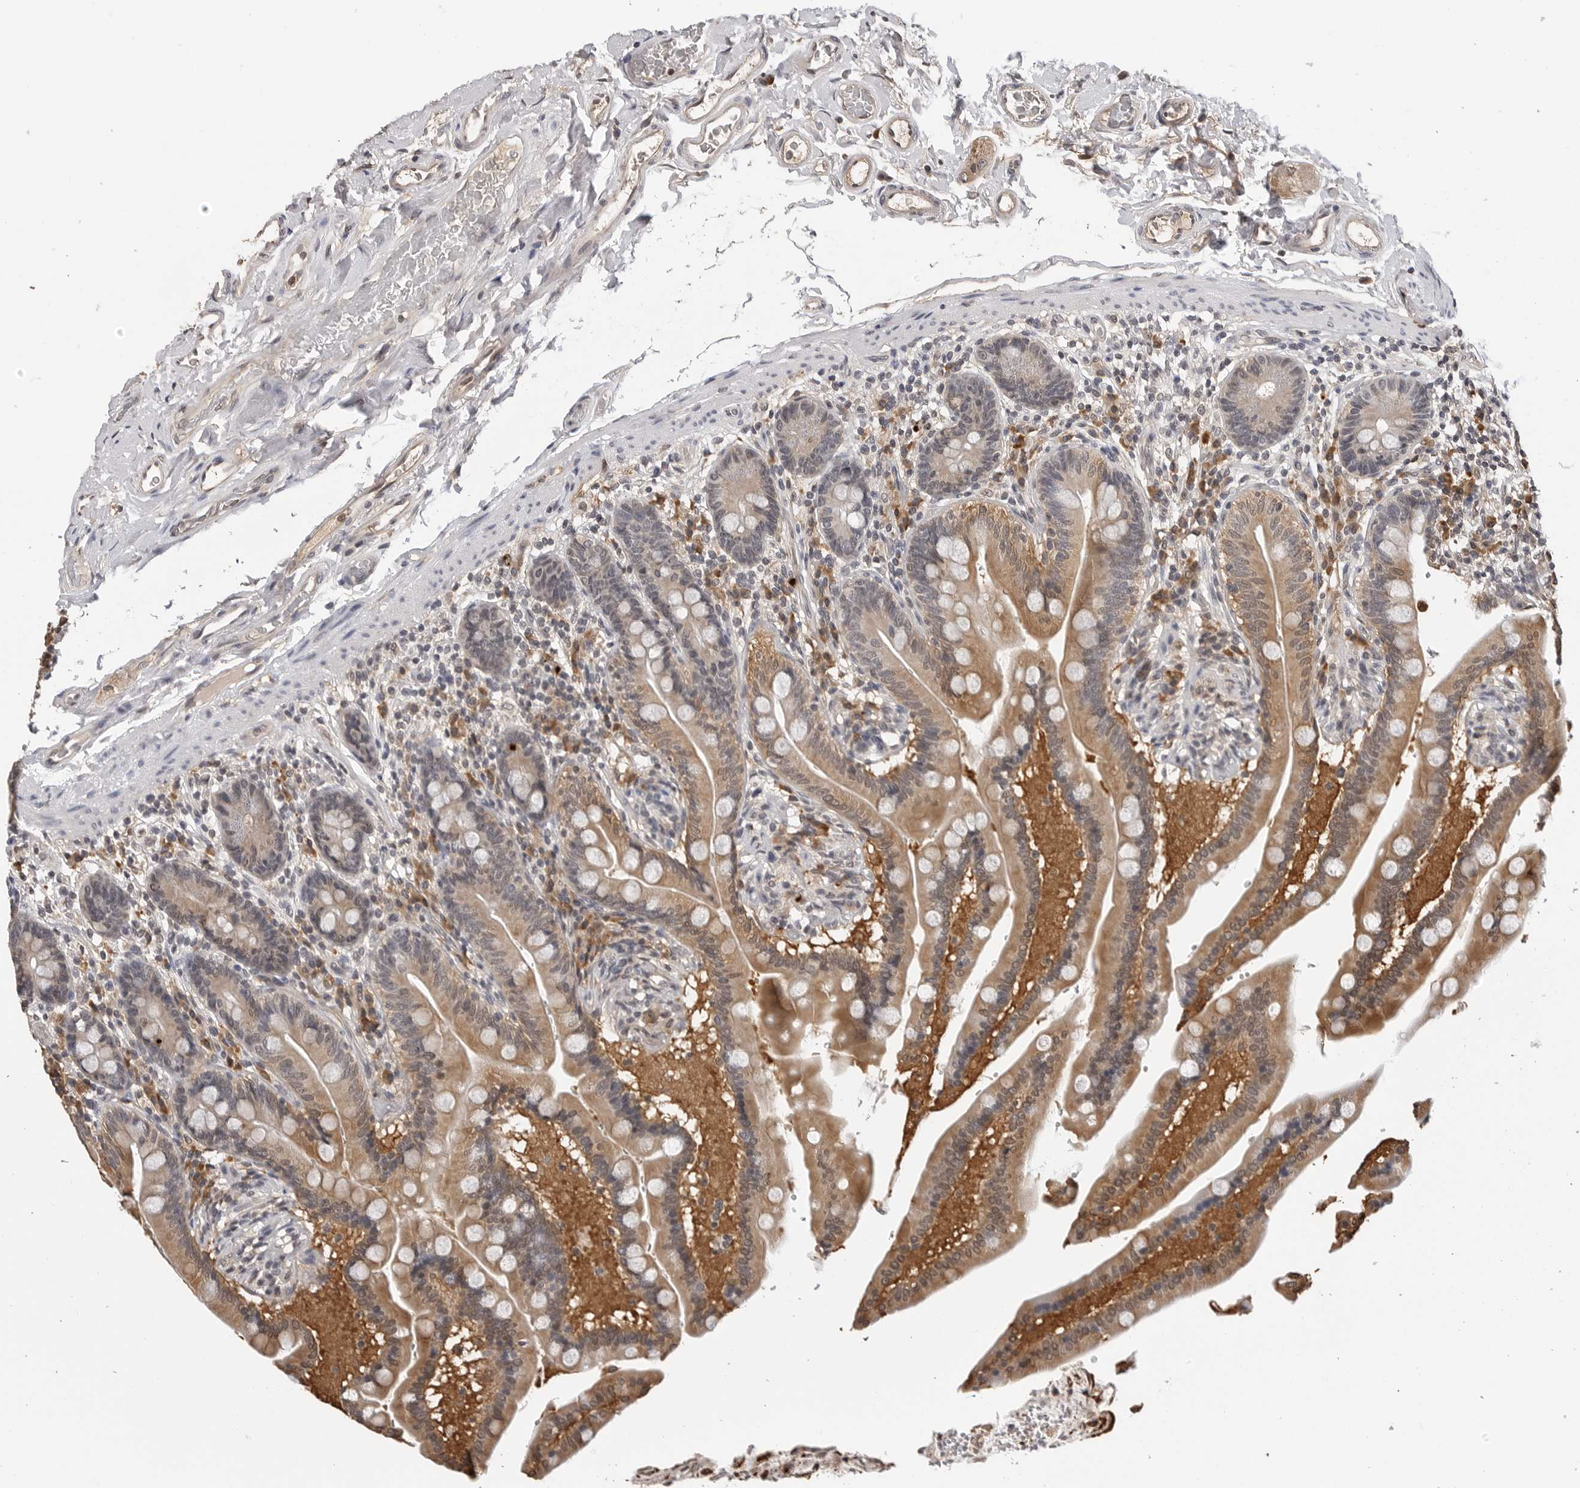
{"staining": {"intensity": "weak", "quantity": ">75%", "location": "cytoplasmic/membranous,nuclear"}, "tissue": "colon", "cell_type": "Endothelial cells", "image_type": "normal", "snomed": [{"axis": "morphology", "description": "Normal tissue, NOS"}, {"axis": "topography", "description": "Smooth muscle"}, {"axis": "topography", "description": "Colon"}], "caption": "The immunohistochemical stain shows weak cytoplasmic/membranous,nuclear staining in endothelial cells of benign colon. The staining is performed using DAB (3,3'-diaminobenzidine) brown chromogen to label protein expression. The nuclei are counter-stained blue using hematoxylin.", "gene": "TRMT13", "patient": {"sex": "male", "age": 73}}